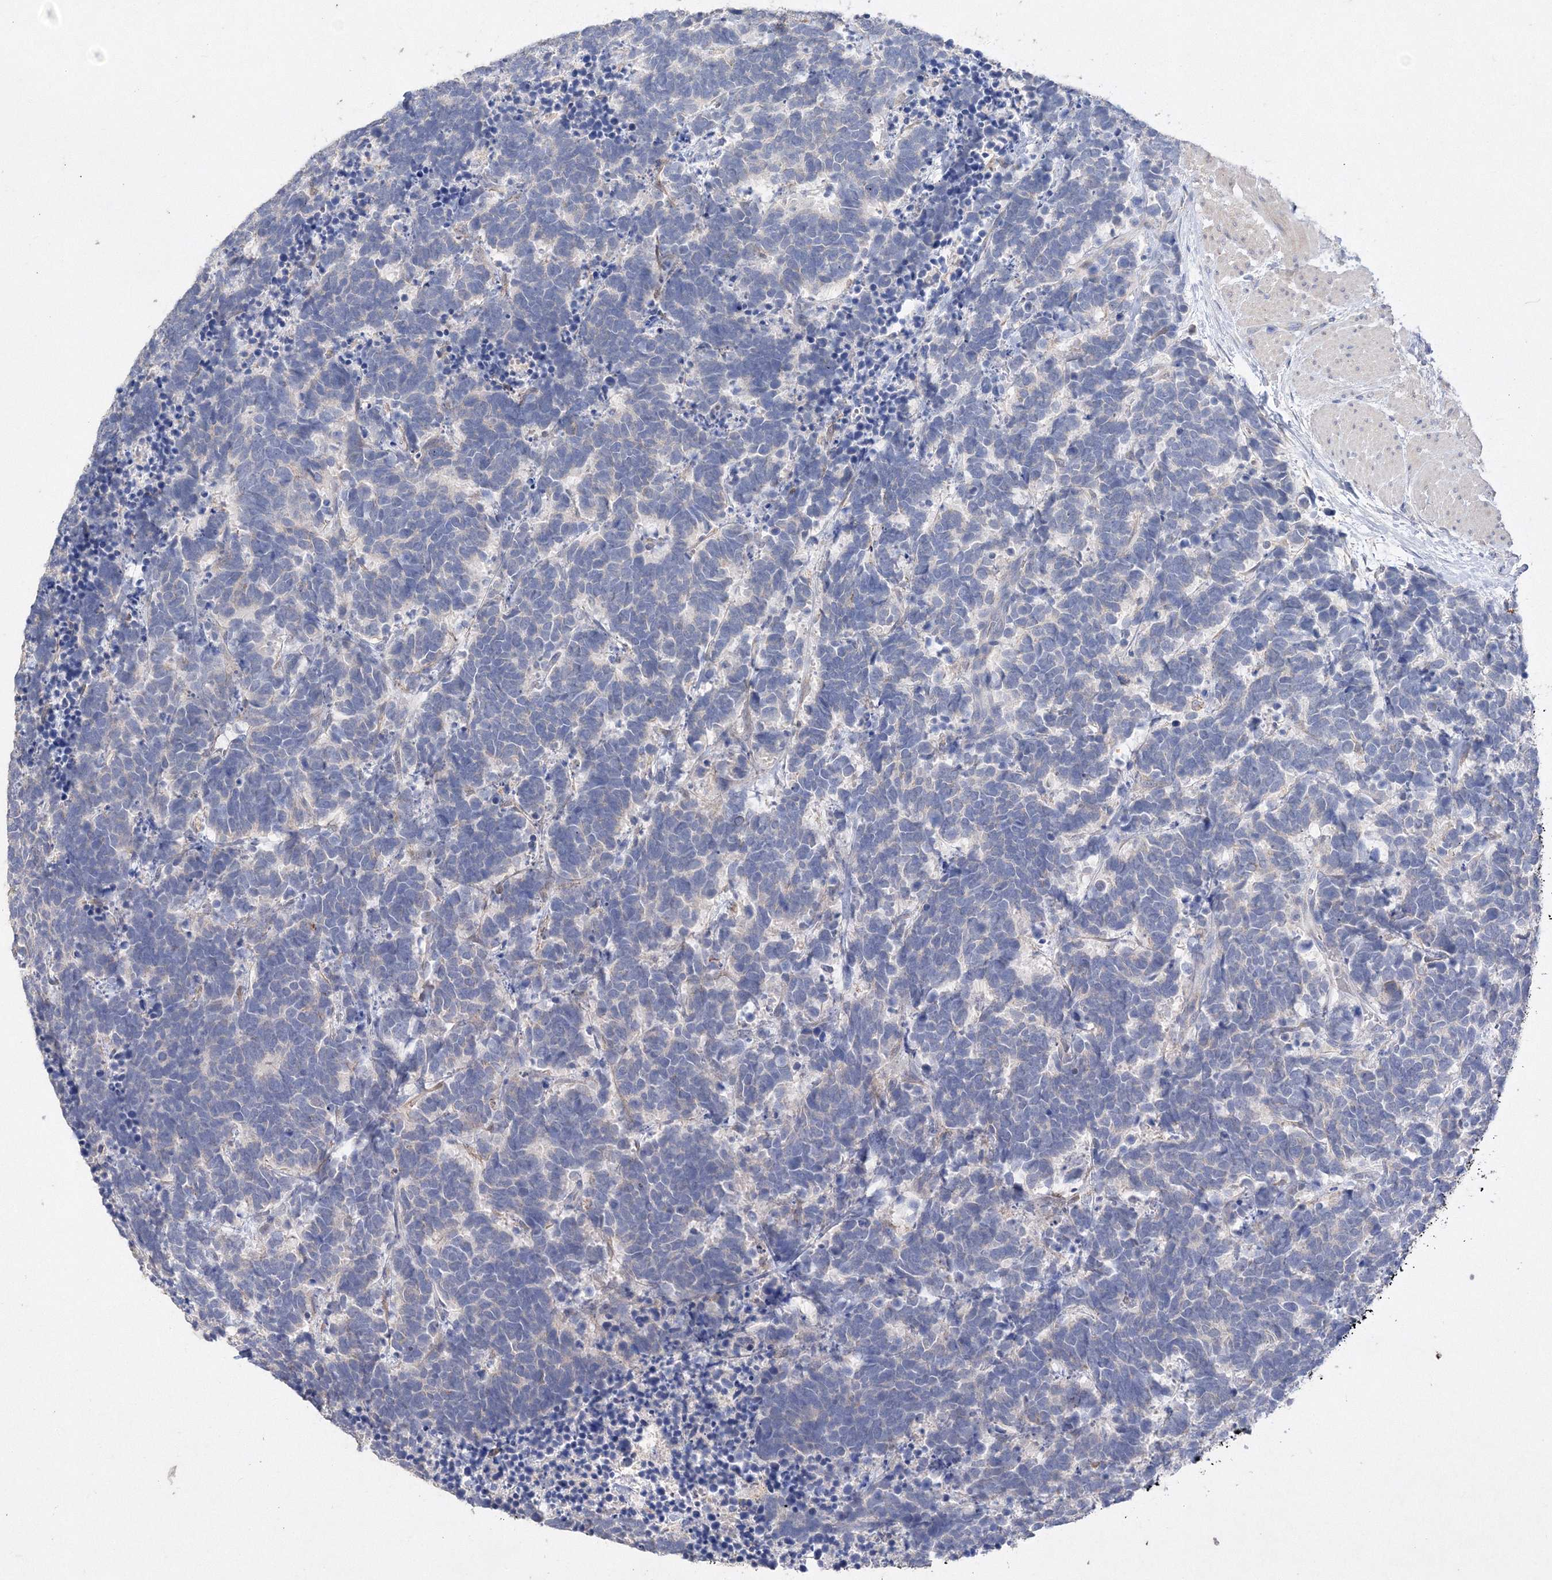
{"staining": {"intensity": "negative", "quantity": "none", "location": "none"}, "tissue": "carcinoid", "cell_type": "Tumor cells", "image_type": "cancer", "snomed": [{"axis": "morphology", "description": "Carcinoma, NOS"}, {"axis": "morphology", "description": "Carcinoid, malignant, NOS"}, {"axis": "topography", "description": "Urinary bladder"}], "caption": "Immunohistochemical staining of human carcinoid displays no significant positivity in tumor cells.", "gene": "GLS", "patient": {"sex": "male", "age": 57}}